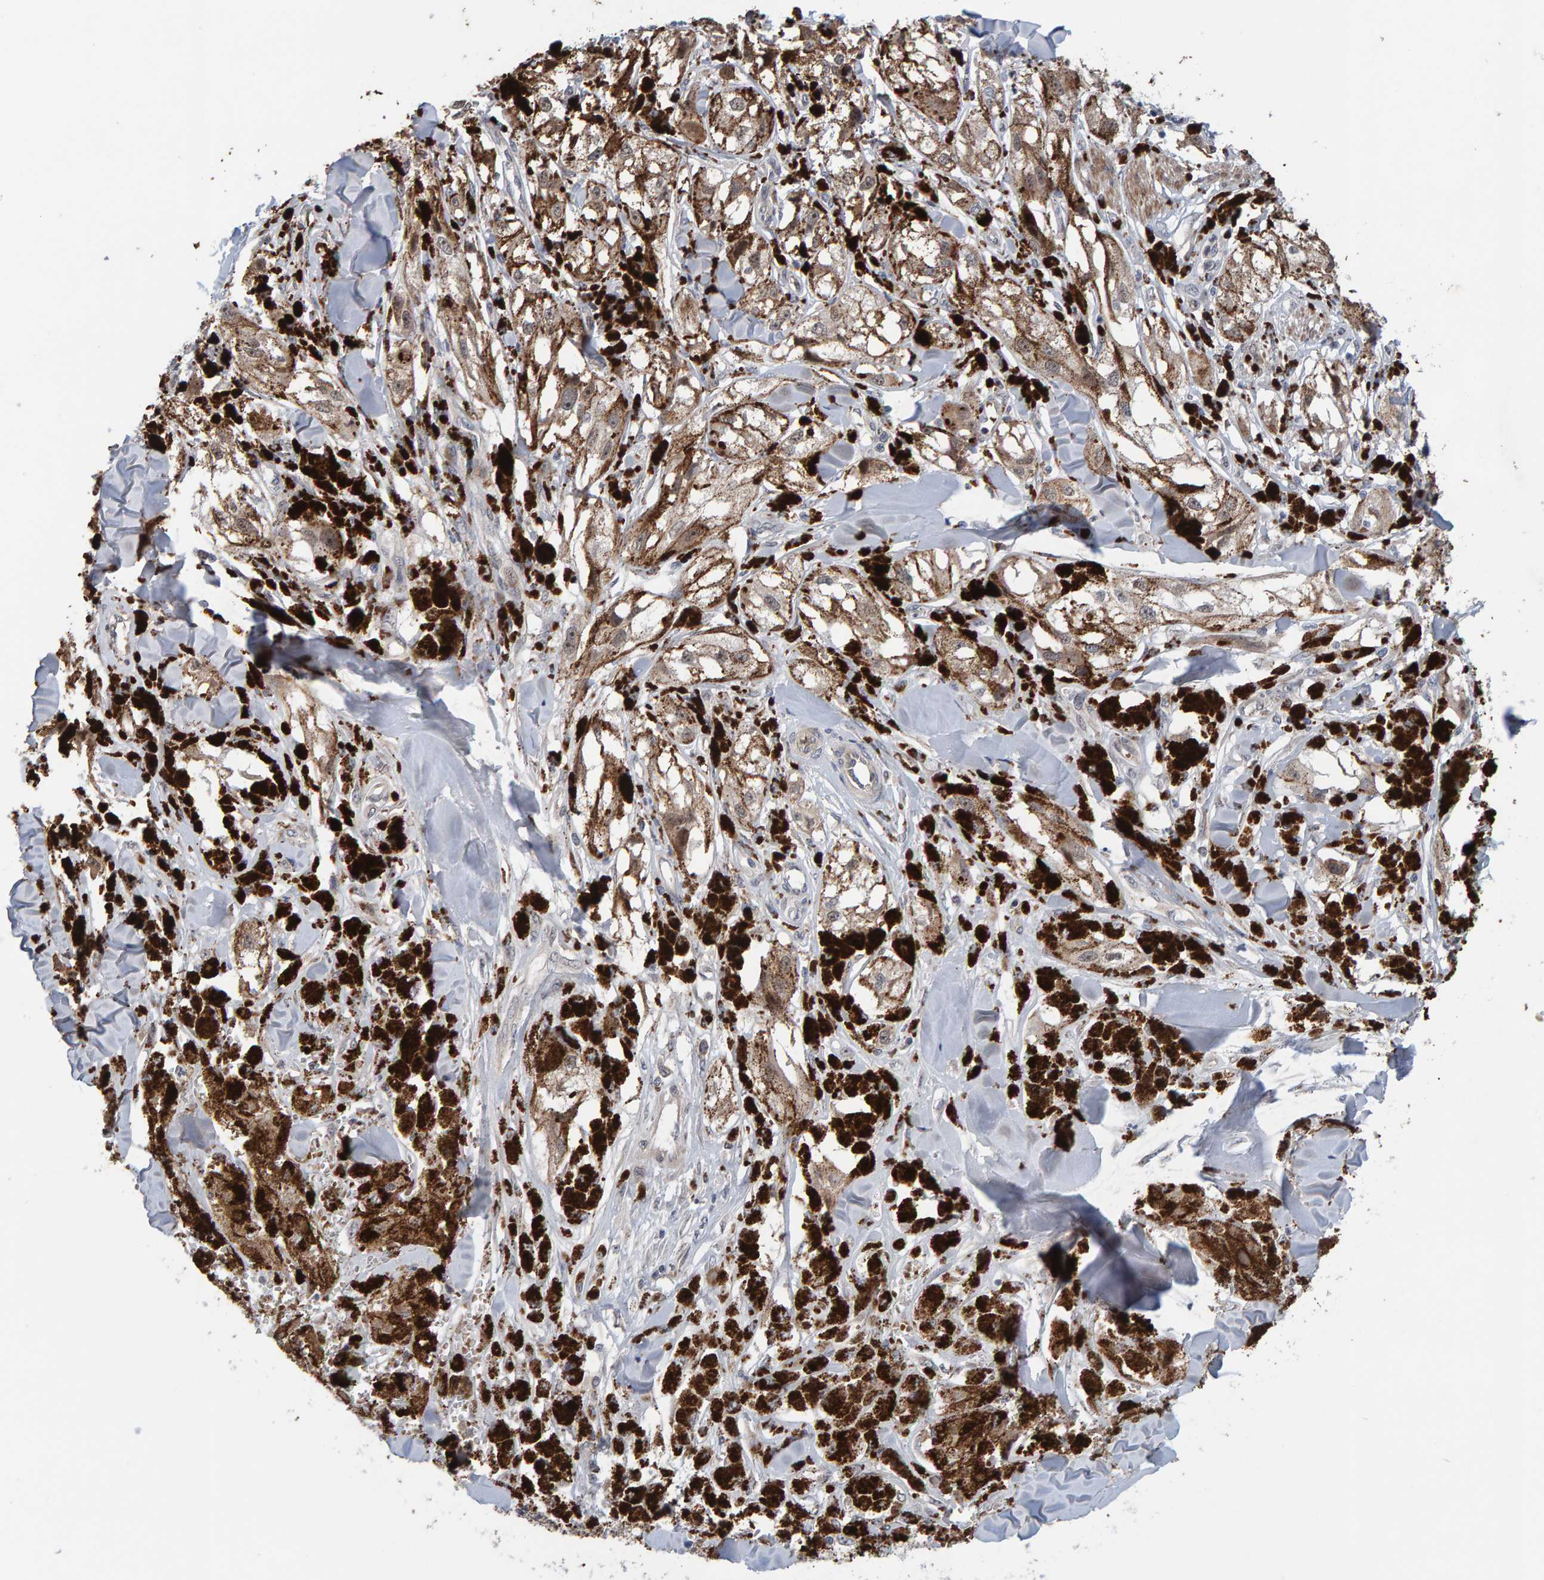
{"staining": {"intensity": "moderate", "quantity": ">75%", "location": "cytoplasmic/membranous"}, "tissue": "melanoma", "cell_type": "Tumor cells", "image_type": "cancer", "snomed": [{"axis": "morphology", "description": "Malignant melanoma, NOS"}, {"axis": "topography", "description": "Skin"}], "caption": "Moderate cytoplasmic/membranous protein positivity is identified in approximately >75% of tumor cells in malignant melanoma.", "gene": "MFSD6L", "patient": {"sex": "male", "age": 88}}